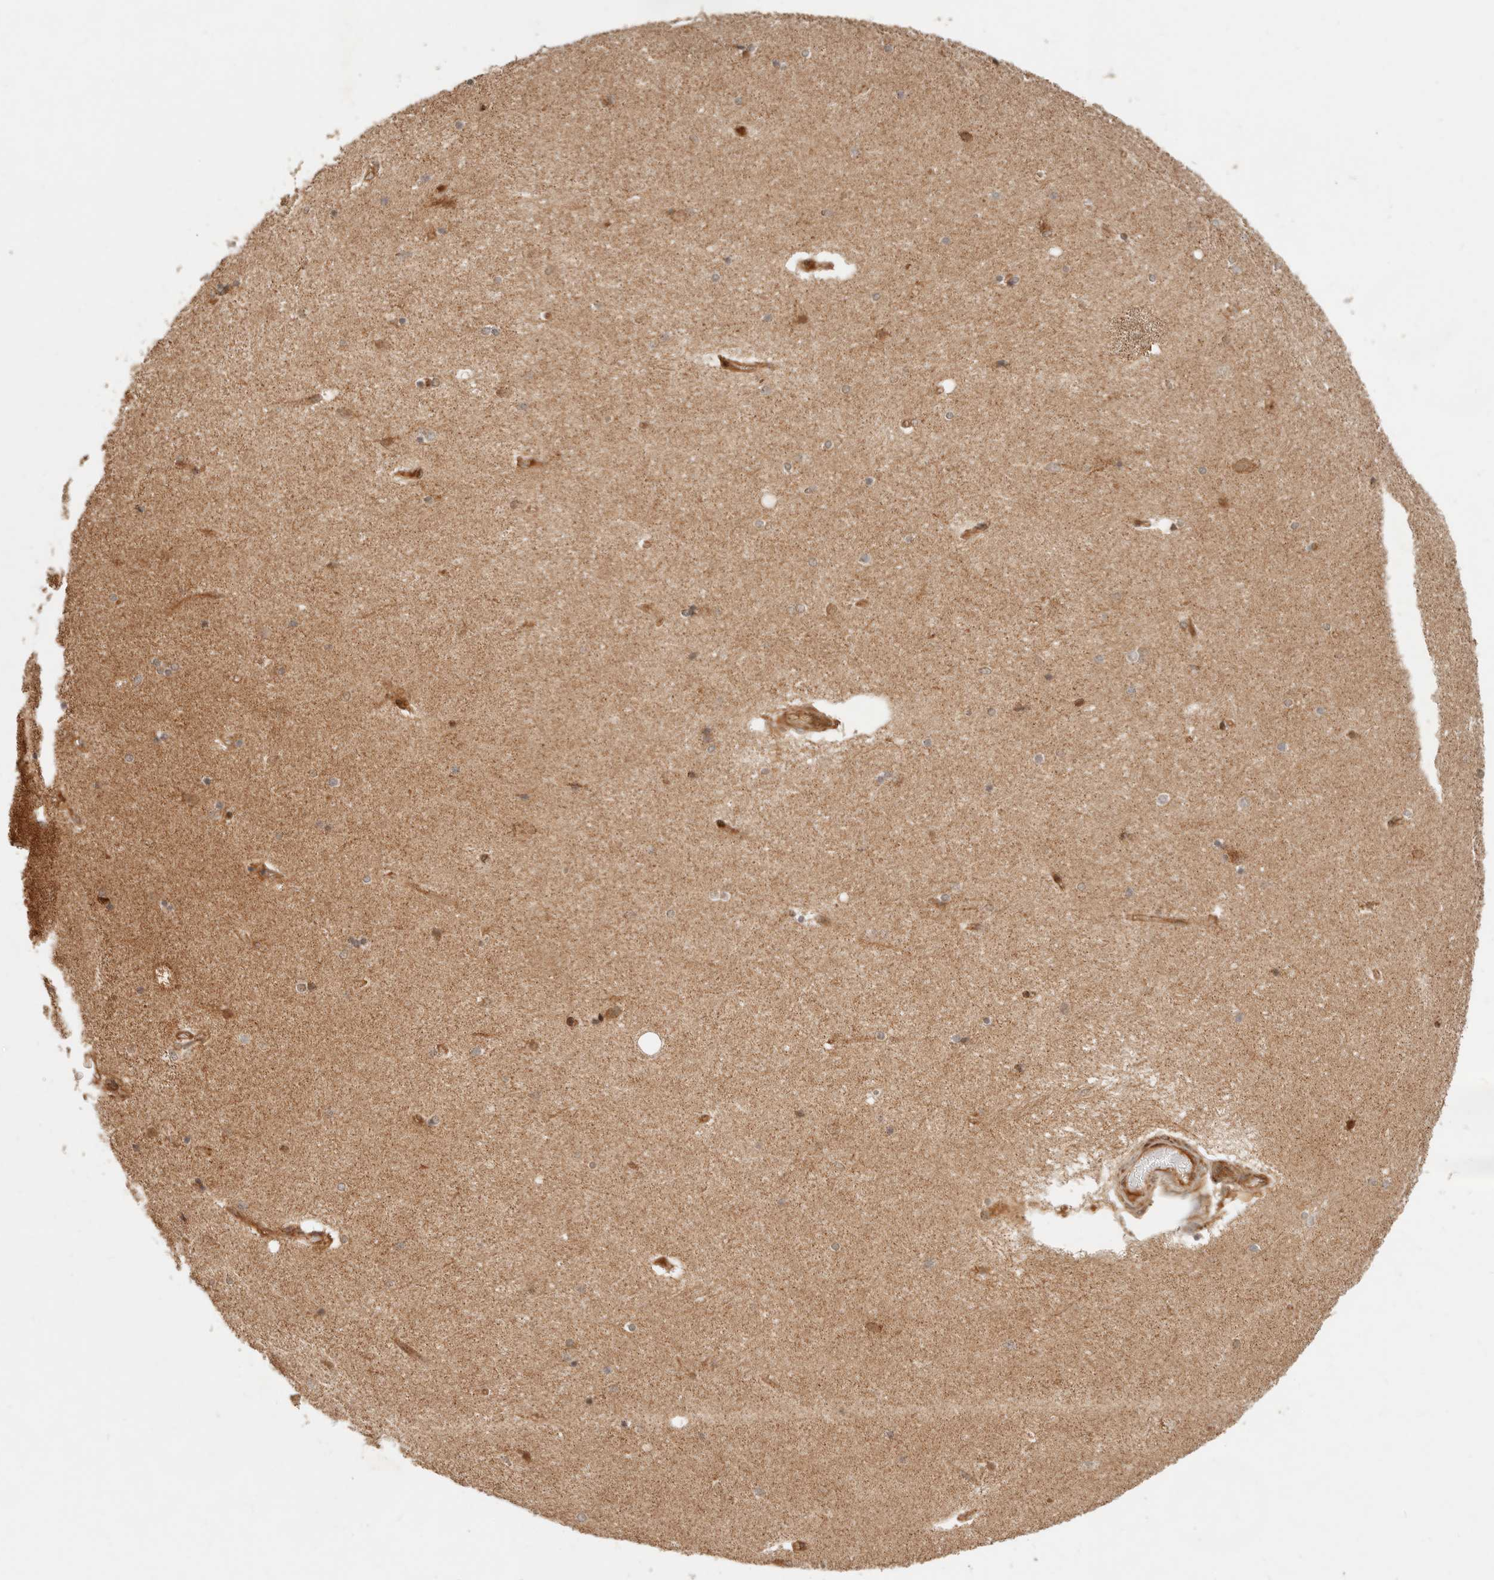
{"staining": {"intensity": "moderate", "quantity": "<25%", "location": "cytoplasmic/membranous"}, "tissue": "hippocampus", "cell_type": "Glial cells", "image_type": "normal", "snomed": [{"axis": "morphology", "description": "Normal tissue, NOS"}, {"axis": "topography", "description": "Hippocampus"}], "caption": "Moderate cytoplasmic/membranous positivity for a protein is identified in approximately <25% of glial cells of unremarkable hippocampus using immunohistochemistry.", "gene": "BAALC", "patient": {"sex": "female", "age": 54}}